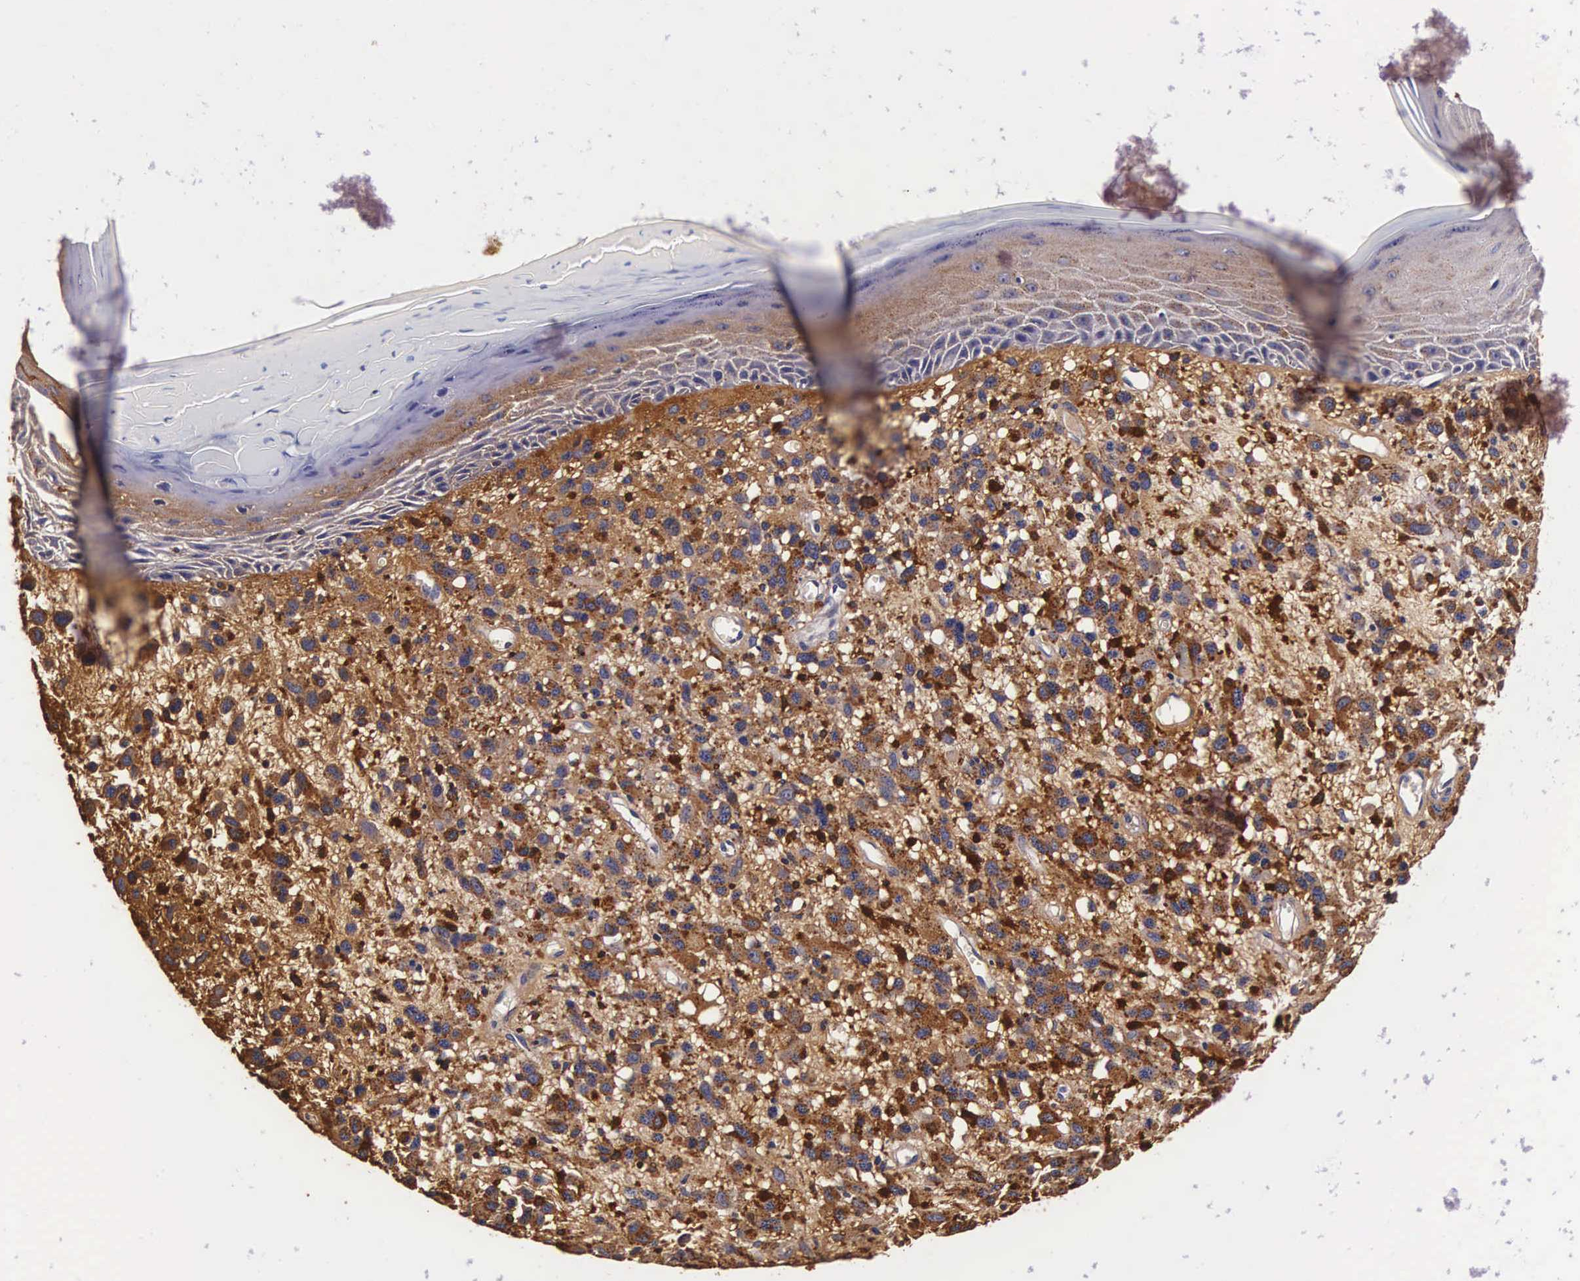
{"staining": {"intensity": "strong", "quantity": ">75%", "location": "cytoplasmic/membranous"}, "tissue": "melanoma", "cell_type": "Tumor cells", "image_type": "cancer", "snomed": [{"axis": "morphology", "description": "Malignant melanoma, NOS"}, {"axis": "topography", "description": "Skin"}], "caption": "Brown immunohistochemical staining in melanoma reveals strong cytoplasmic/membranous positivity in approximately >75% of tumor cells.", "gene": "CTSB", "patient": {"sex": "male", "age": 51}}